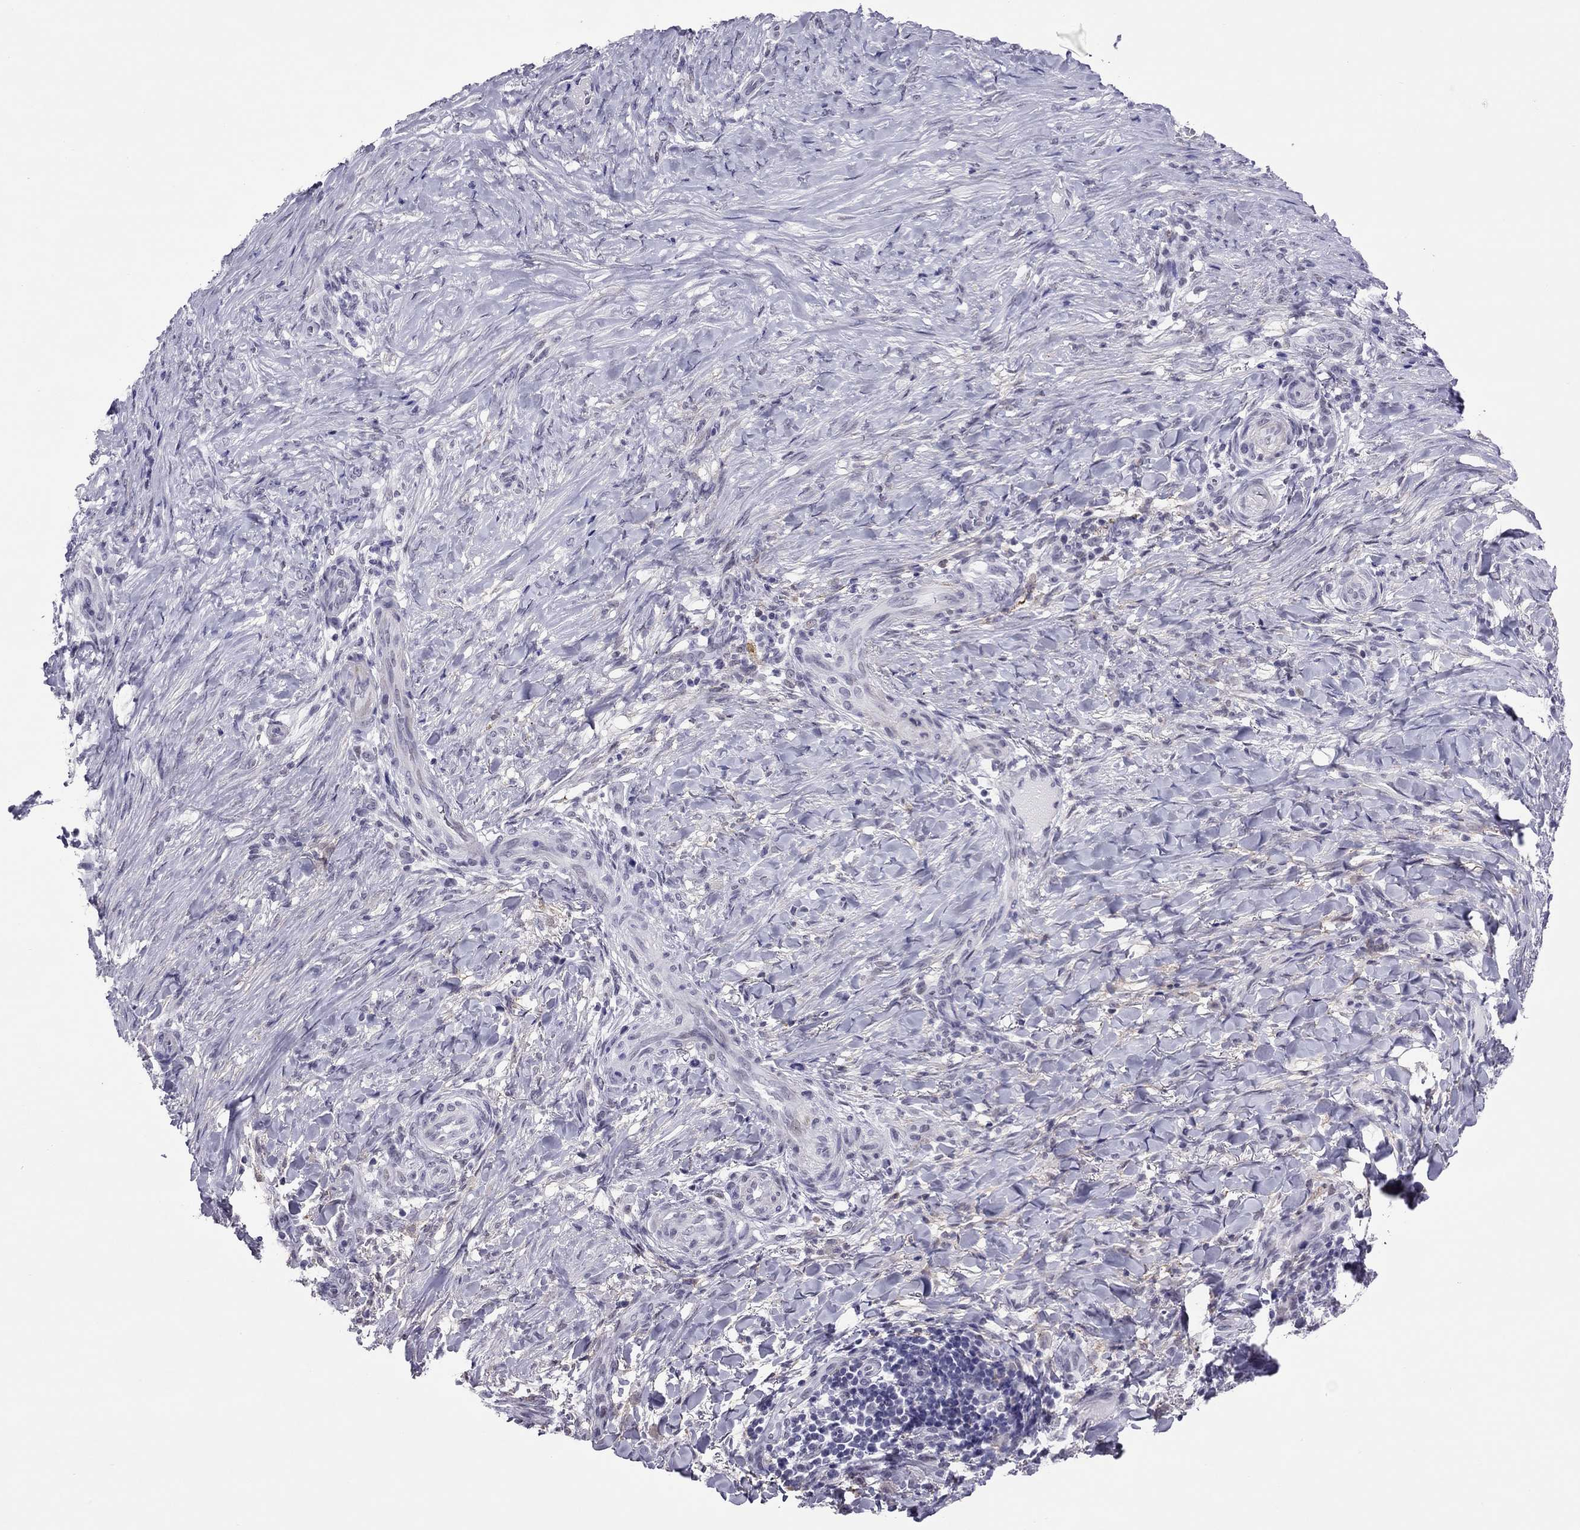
{"staining": {"intensity": "negative", "quantity": "none", "location": "none"}, "tissue": "skin cancer", "cell_type": "Tumor cells", "image_type": "cancer", "snomed": [{"axis": "morphology", "description": "Basal cell carcinoma"}, {"axis": "topography", "description": "Skin"}], "caption": "Tumor cells show no significant protein staining in basal cell carcinoma (skin).", "gene": "ZNF646", "patient": {"sex": "female", "age": 69}}